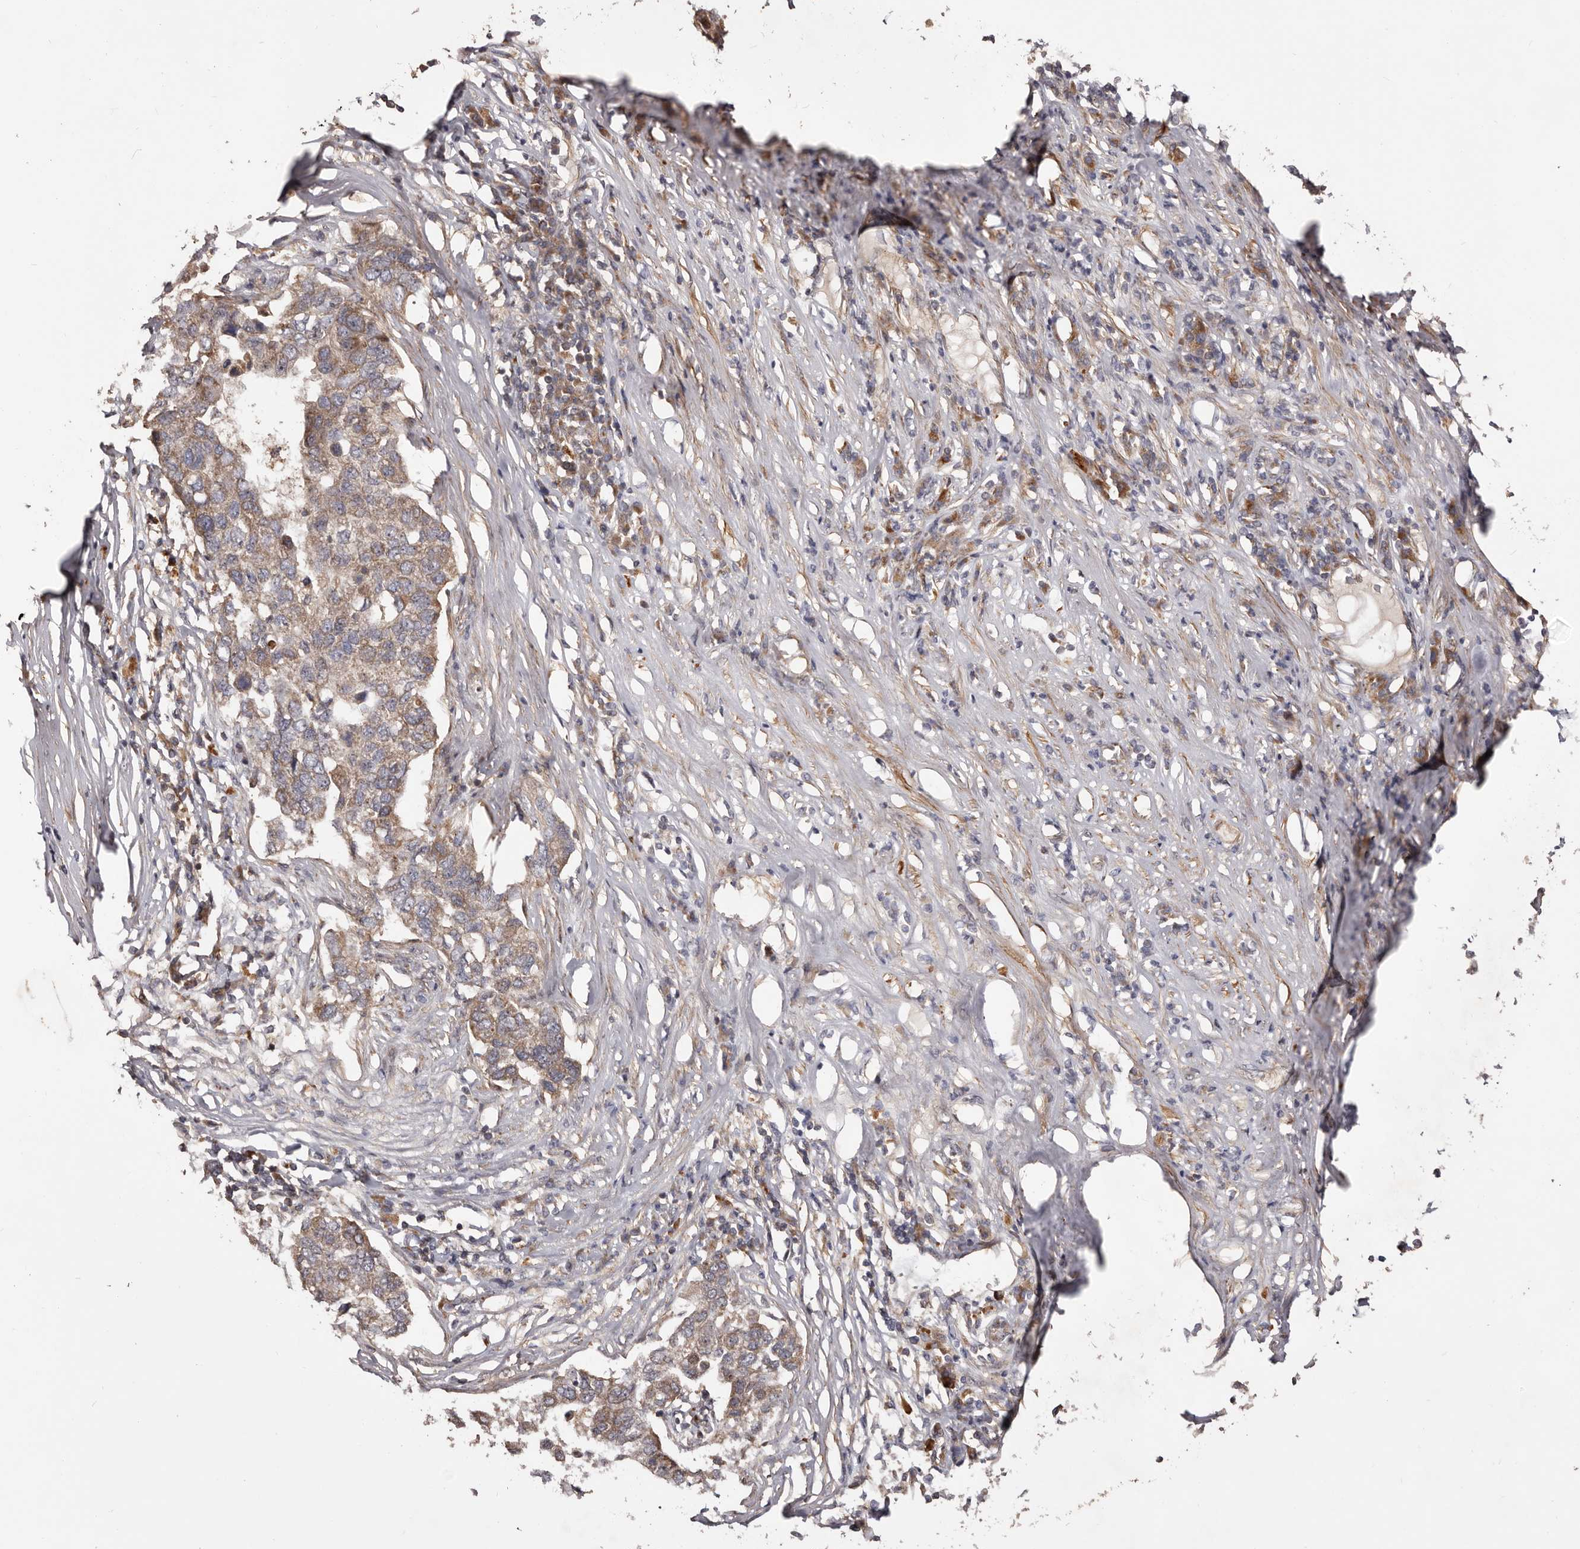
{"staining": {"intensity": "weak", "quantity": "25%-75%", "location": "cytoplasmic/membranous"}, "tissue": "pancreatic cancer", "cell_type": "Tumor cells", "image_type": "cancer", "snomed": [{"axis": "morphology", "description": "Adenocarcinoma, NOS"}, {"axis": "topography", "description": "Pancreas"}], "caption": "Protein analysis of pancreatic cancer tissue reveals weak cytoplasmic/membranous positivity in approximately 25%-75% of tumor cells. The protein of interest is shown in brown color, while the nuclei are stained blue.", "gene": "GTPBP1", "patient": {"sex": "female", "age": 61}}